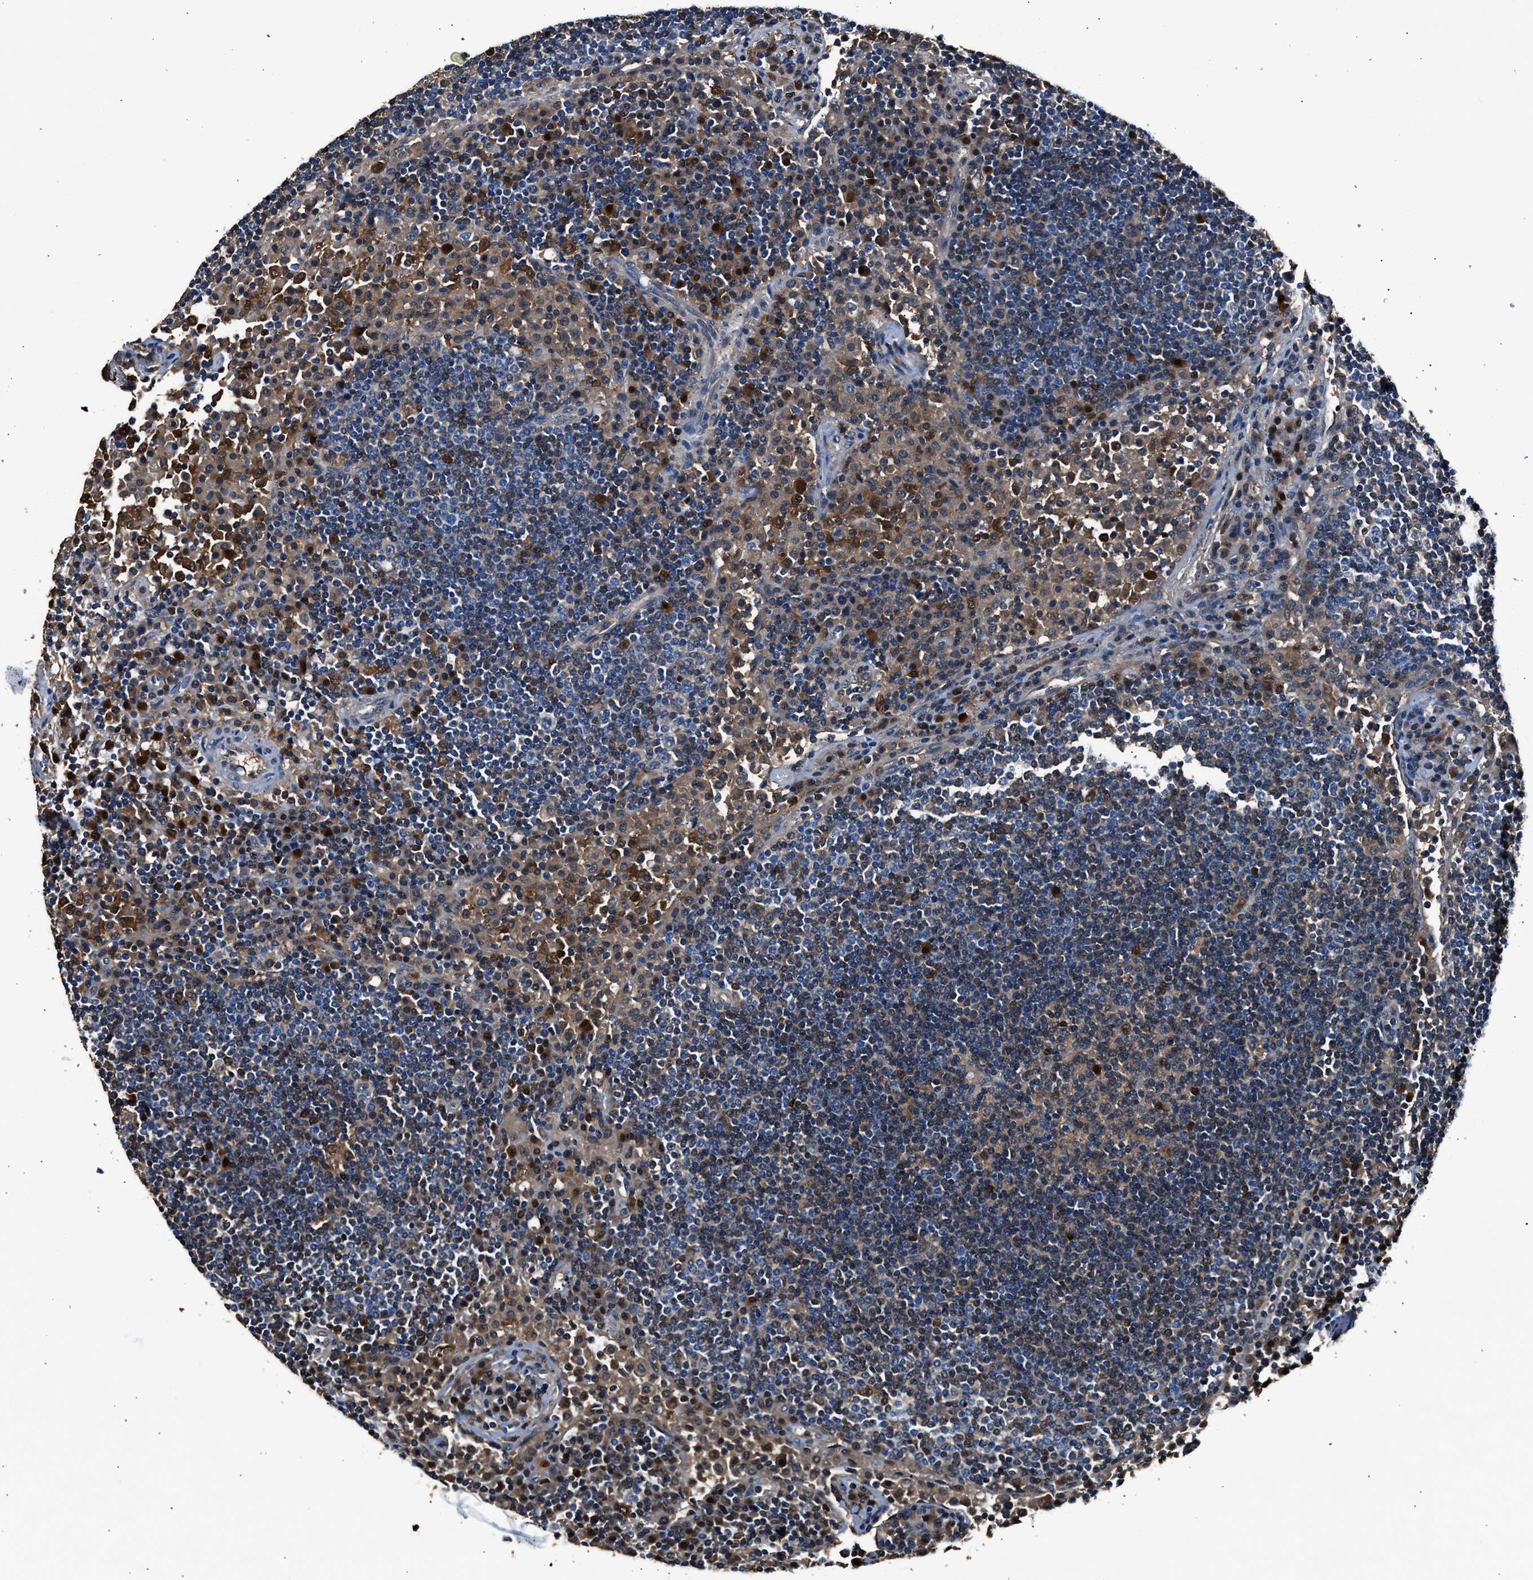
{"staining": {"intensity": "weak", "quantity": ">75%", "location": "cytoplasmic/membranous"}, "tissue": "lymph node", "cell_type": "Germinal center cells", "image_type": "normal", "snomed": [{"axis": "morphology", "description": "Normal tissue, NOS"}, {"axis": "topography", "description": "Lymph node"}], "caption": "This micrograph demonstrates IHC staining of benign lymph node, with low weak cytoplasmic/membranous staining in approximately >75% of germinal center cells.", "gene": "GSTP1", "patient": {"sex": "female", "age": 53}}